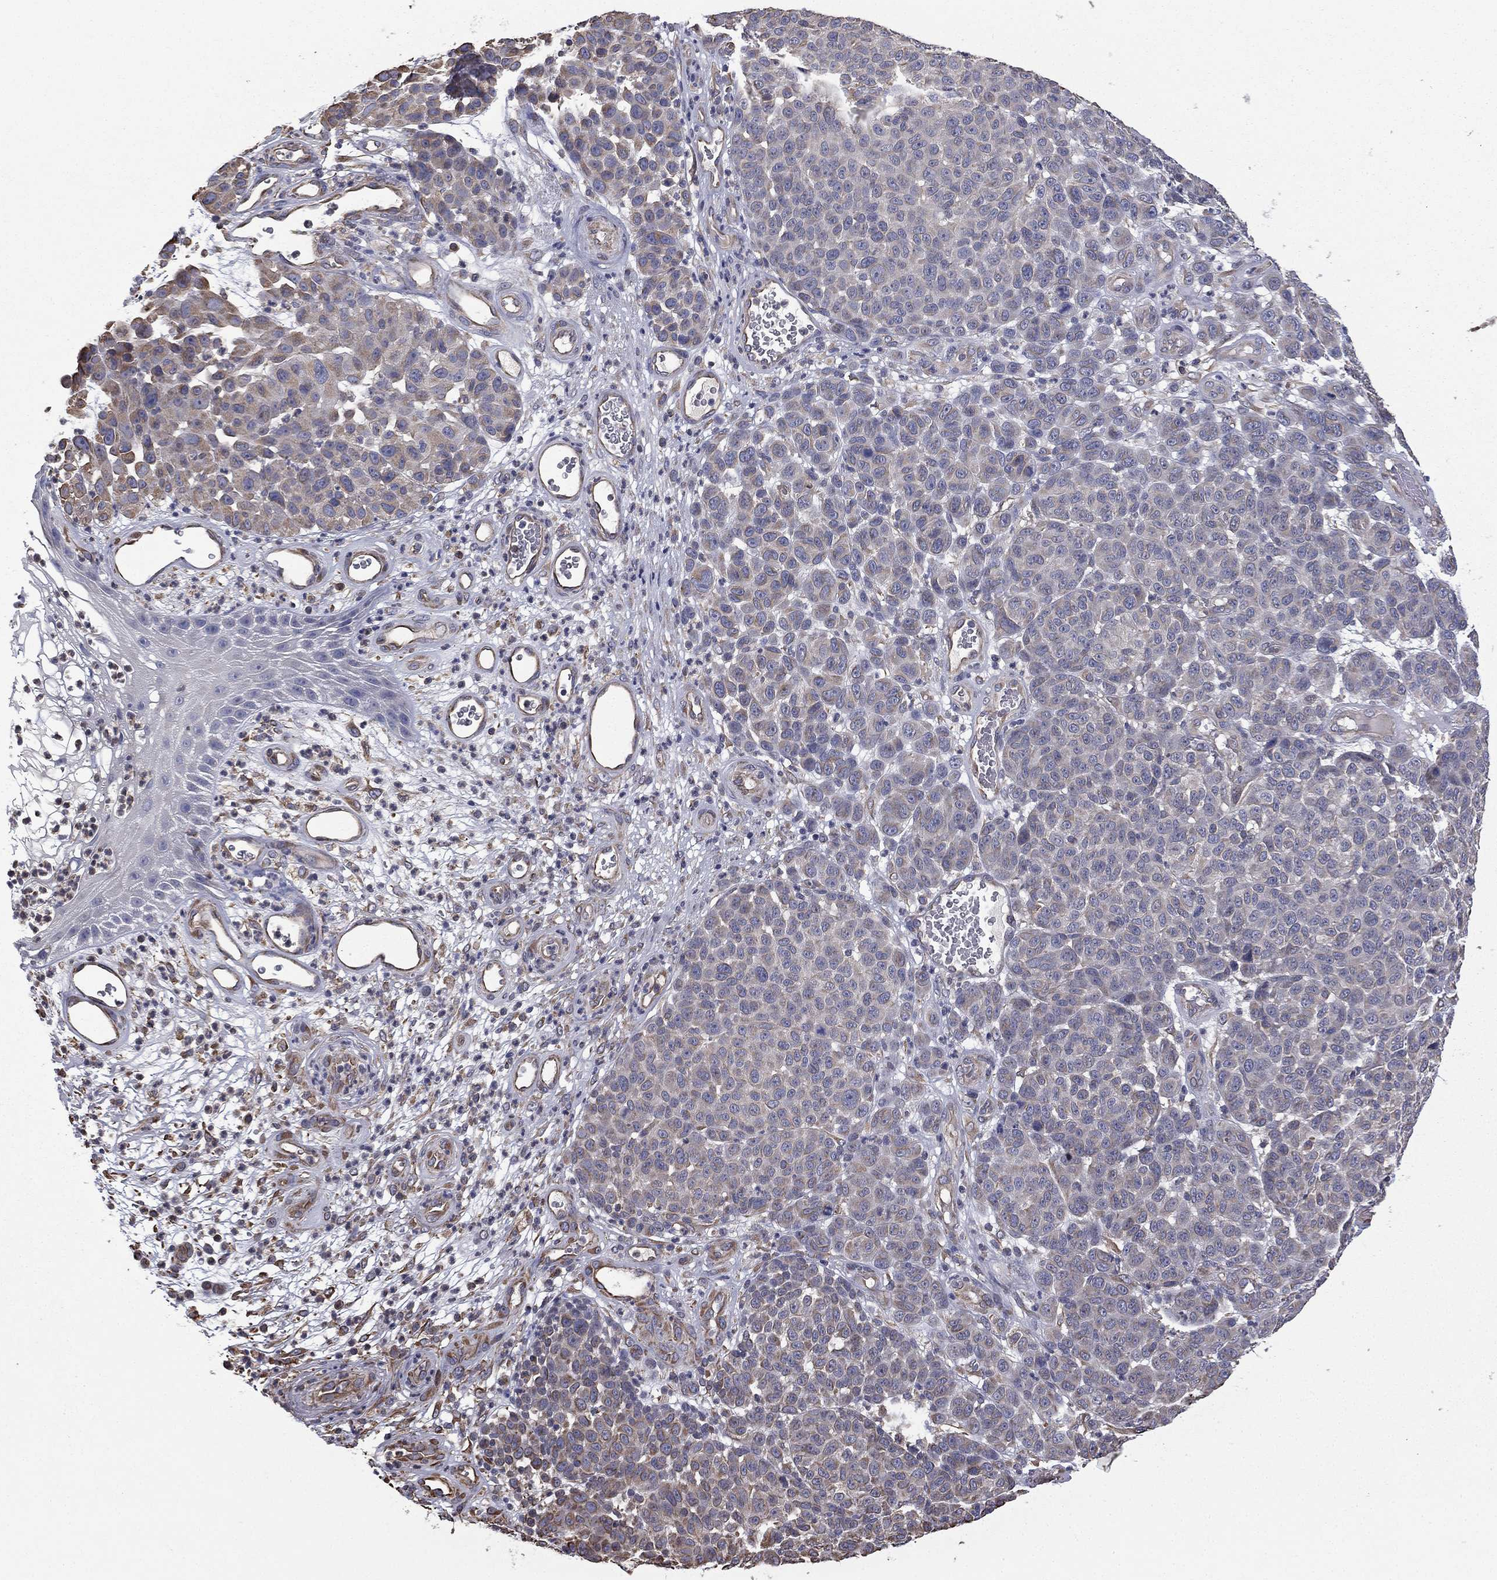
{"staining": {"intensity": "weak", "quantity": "<25%", "location": "cytoplasmic/membranous"}, "tissue": "melanoma", "cell_type": "Tumor cells", "image_type": "cancer", "snomed": [{"axis": "morphology", "description": "Malignant melanoma, NOS"}, {"axis": "topography", "description": "Skin"}], "caption": "Immunohistochemistry (IHC) of human melanoma exhibits no expression in tumor cells. (DAB immunohistochemistry visualized using brightfield microscopy, high magnification).", "gene": "SCUBE1", "patient": {"sex": "male", "age": 59}}